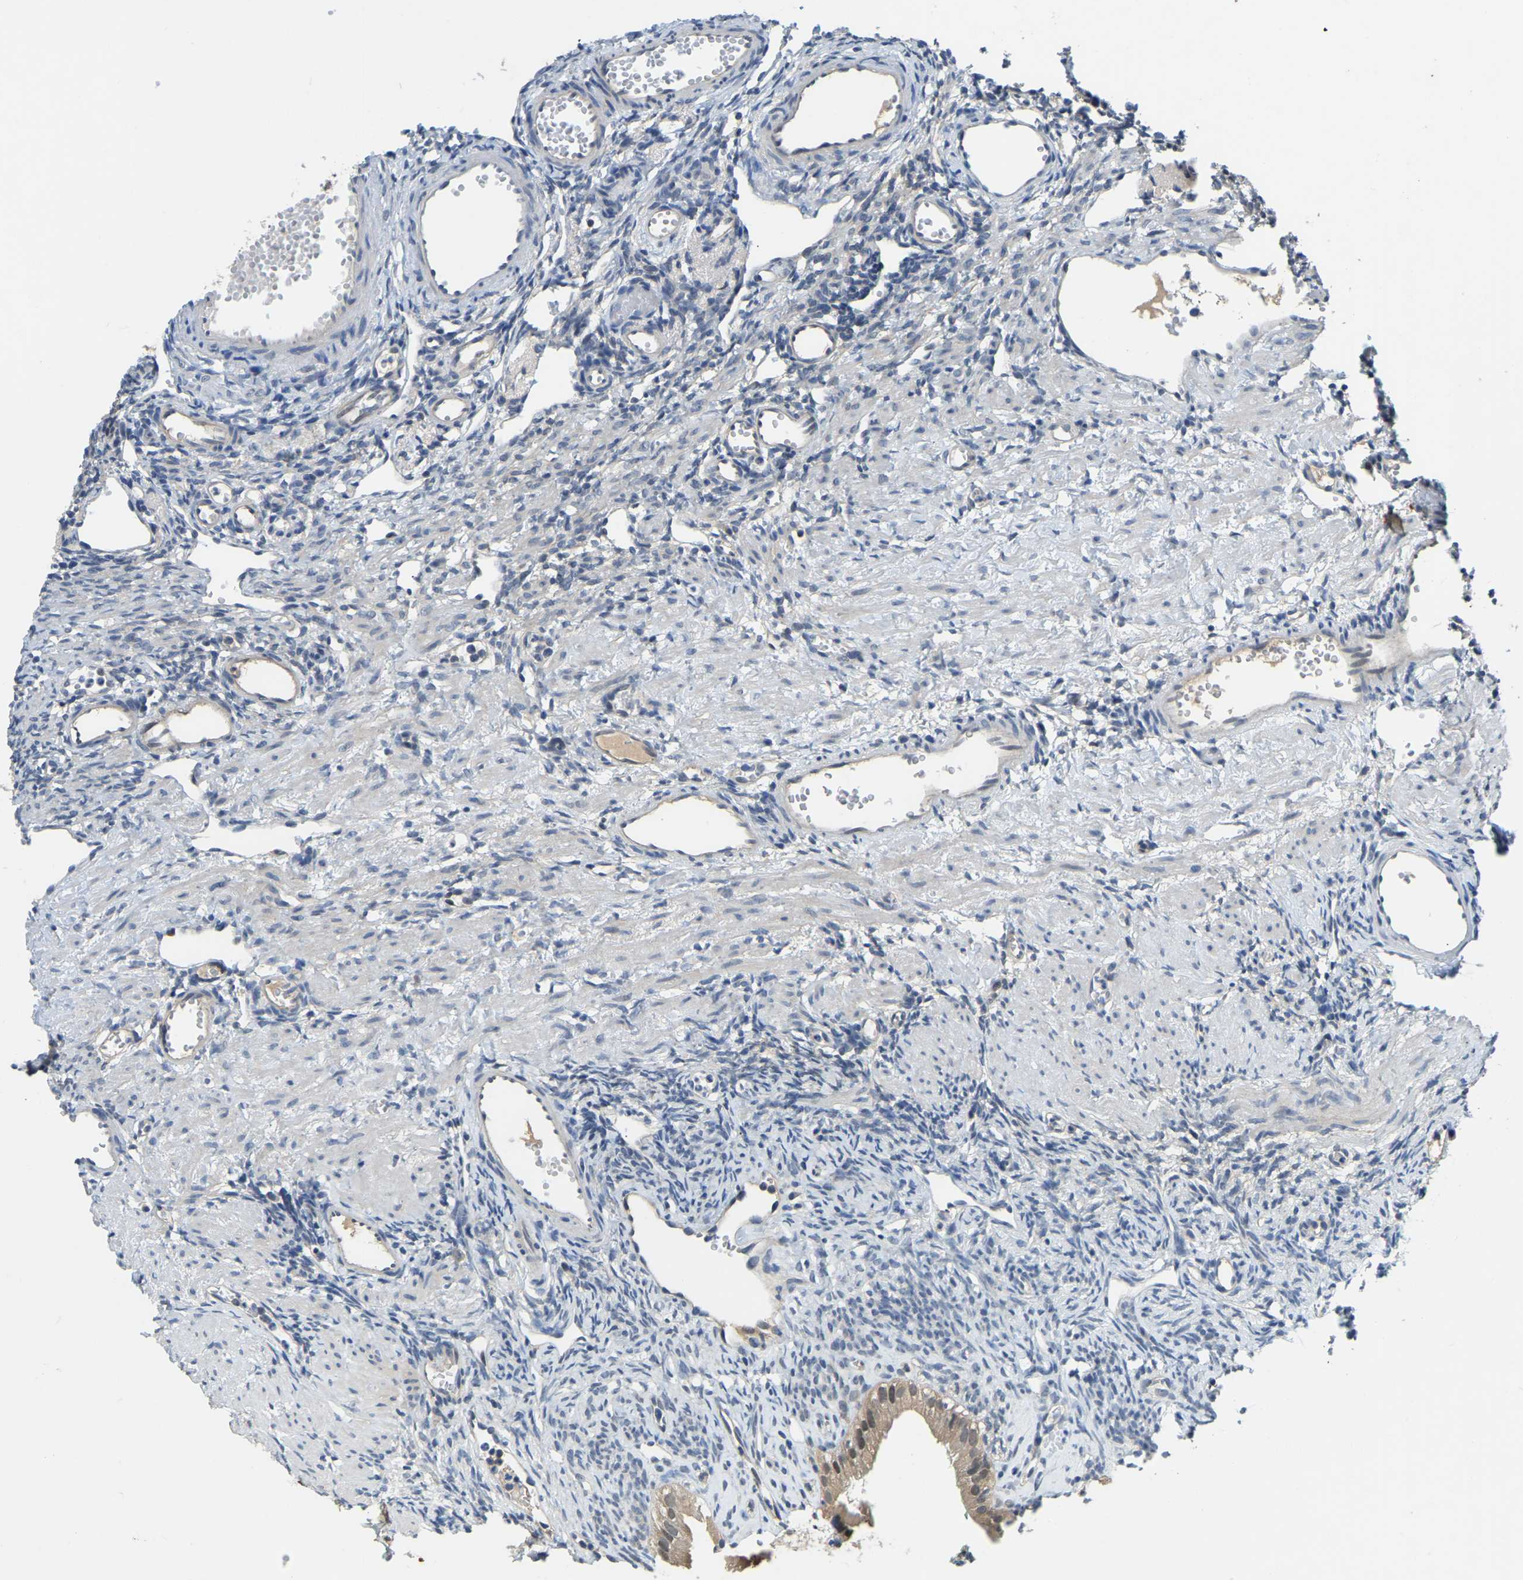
{"staining": {"intensity": "negative", "quantity": "none", "location": "none"}, "tissue": "ovary", "cell_type": "Follicle cells", "image_type": "normal", "snomed": [{"axis": "morphology", "description": "Normal tissue, NOS"}, {"axis": "topography", "description": "Ovary"}], "caption": "A high-resolution photomicrograph shows IHC staining of normal ovary, which displays no significant staining in follicle cells. The staining was performed using DAB (3,3'-diaminobenzidine) to visualize the protein expression in brown, while the nuclei were stained in blue with hematoxylin (Magnification: 20x).", "gene": "AHNAK", "patient": {"sex": "female", "age": 33}}